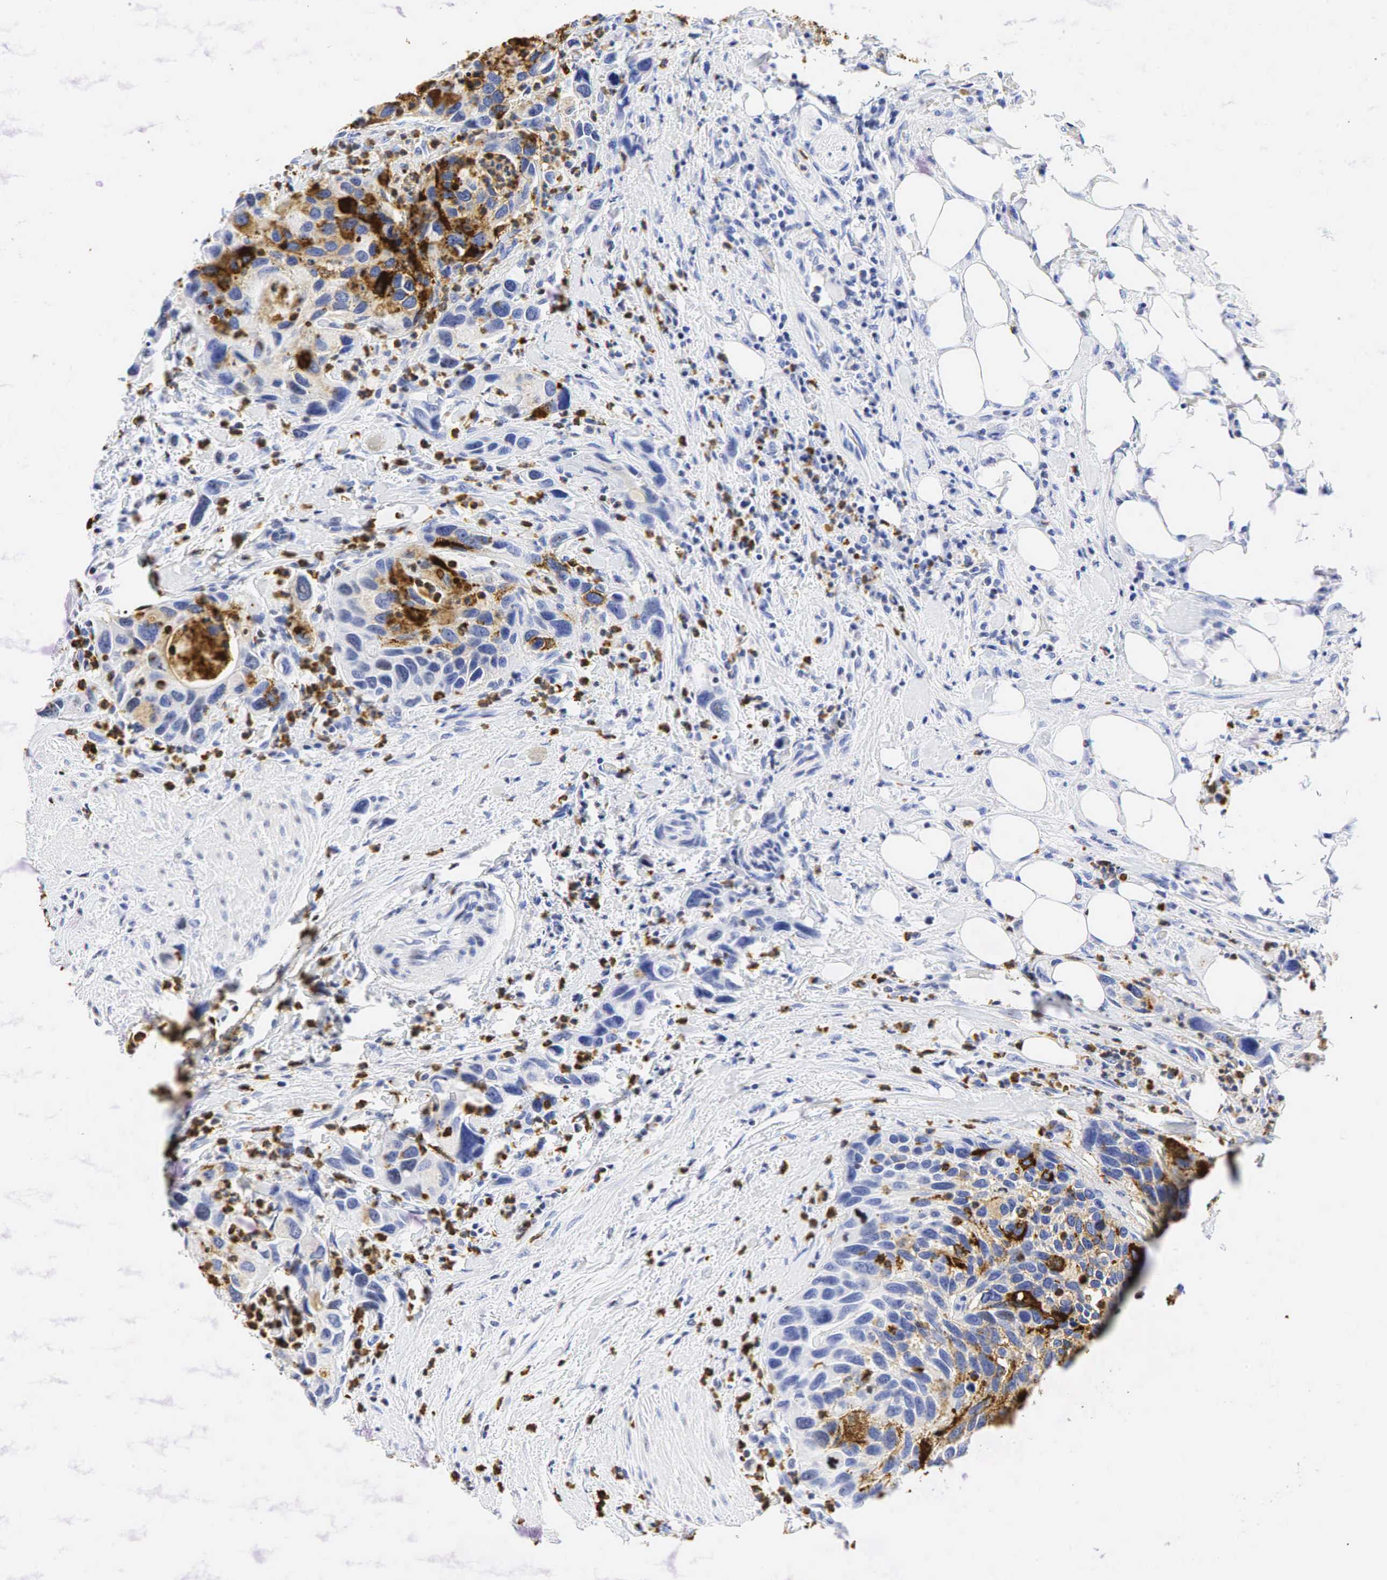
{"staining": {"intensity": "moderate", "quantity": "<25%", "location": "cytoplasmic/membranous,nuclear"}, "tissue": "urothelial cancer", "cell_type": "Tumor cells", "image_type": "cancer", "snomed": [{"axis": "morphology", "description": "Urothelial carcinoma, High grade"}, {"axis": "topography", "description": "Urinary bladder"}], "caption": "Human high-grade urothelial carcinoma stained for a protein (brown) exhibits moderate cytoplasmic/membranous and nuclear positive positivity in approximately <25% of tumor cells.", "gene": "FUT4", "patient": {"sex": "male", "age": 66}}